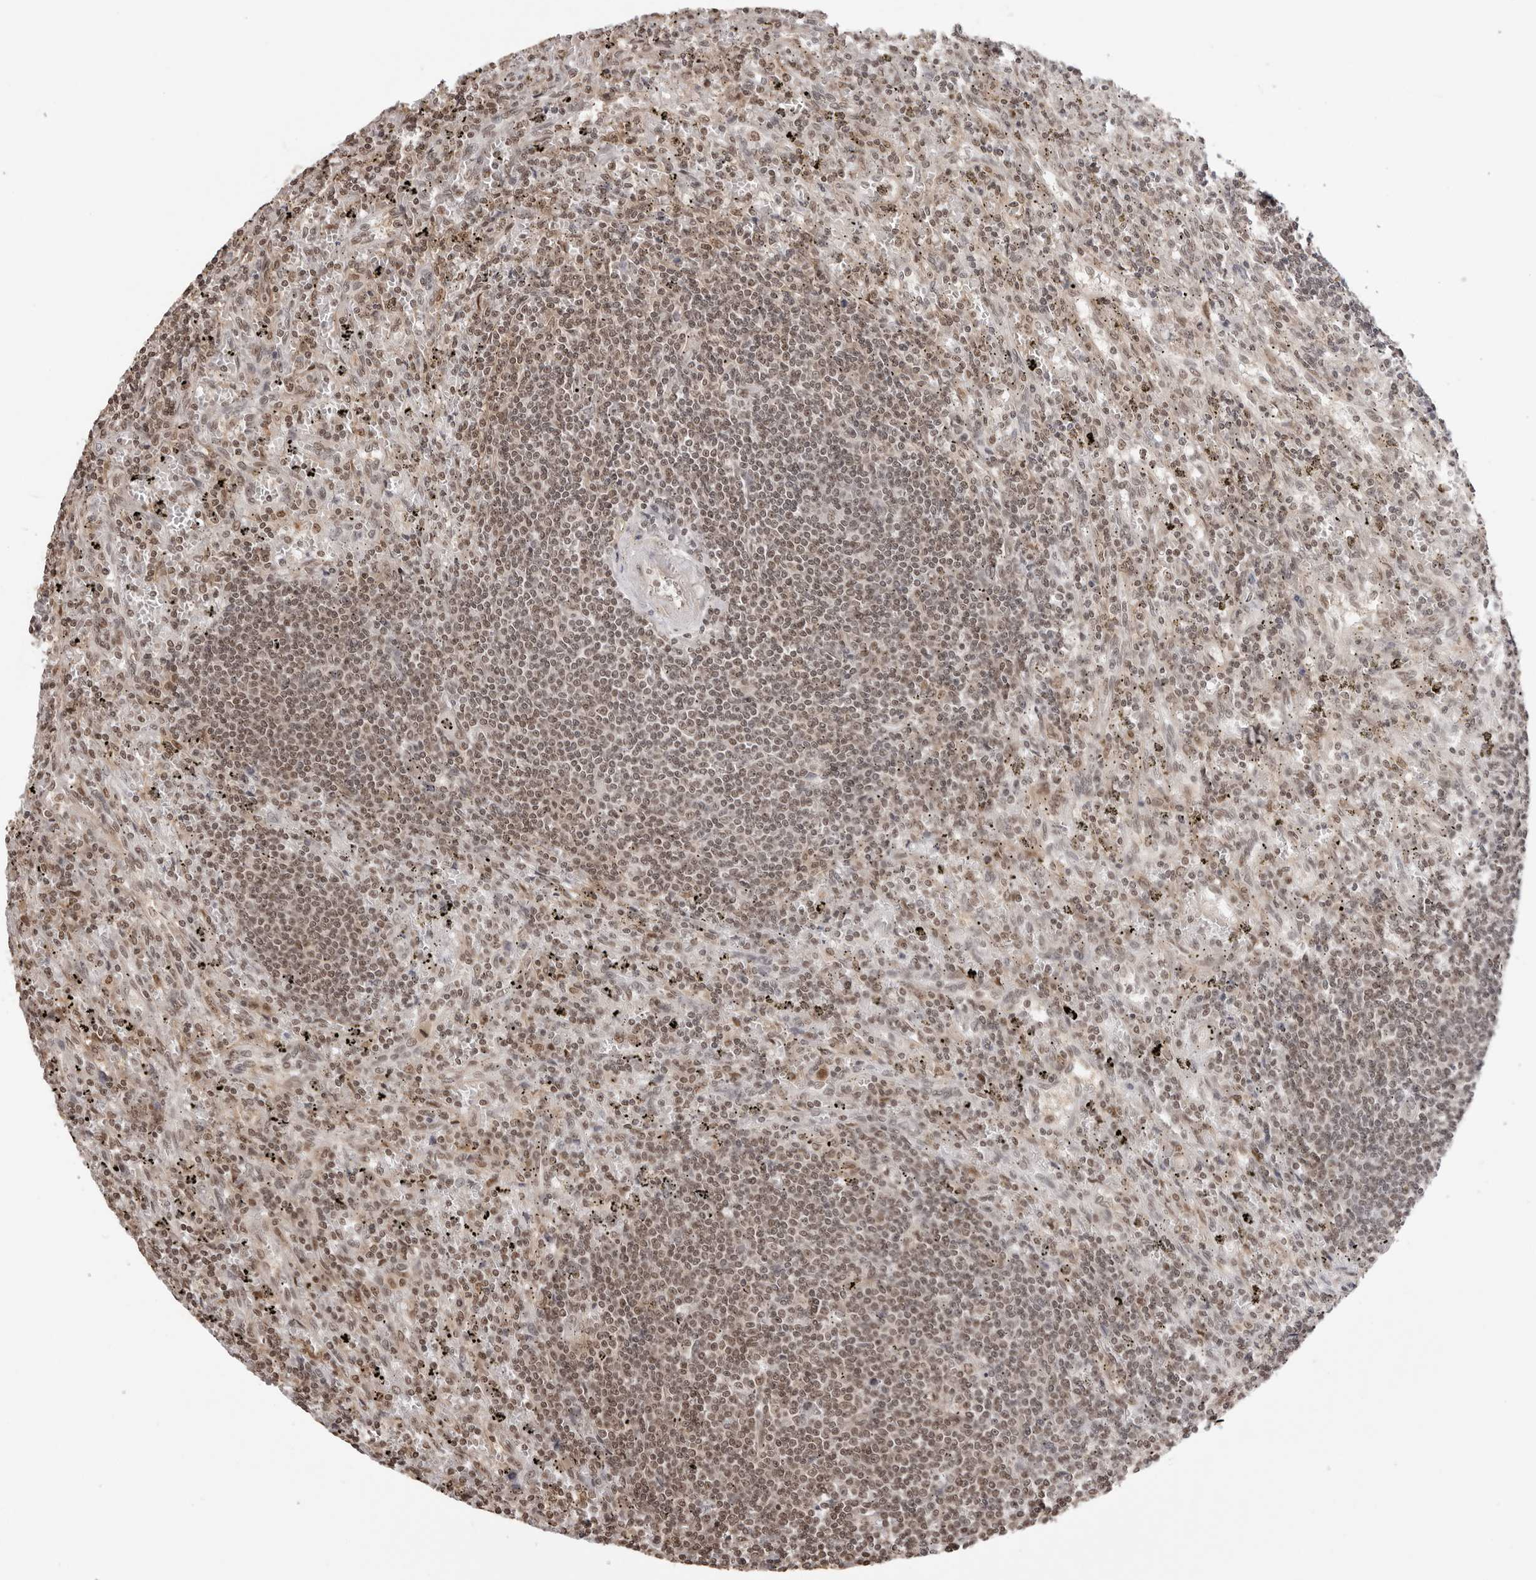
{"staining": {"intensity": "weak", "quantity": ">75%", "location": "nuclear"}, "tissue": "lymphoma", "cell_type": "Tumor cells", "image_type": "cancer", "snomed": [{"axis": "morphology", "description": "Malignant lymphoma, non-Hodgkin's type, Low grade"}, {"axis": "topography", "description": "Spleen"}], "caption": "A high-resolution micrograph shows immunohistochemistry staining of low-grade malignant lymphoma, non-Hodgkin's type, which reveals weak nuclear positivity in approximately >75% of tumor cells.", "gene": "SDE2", "patient": {"sex": "male", "age": 76}}